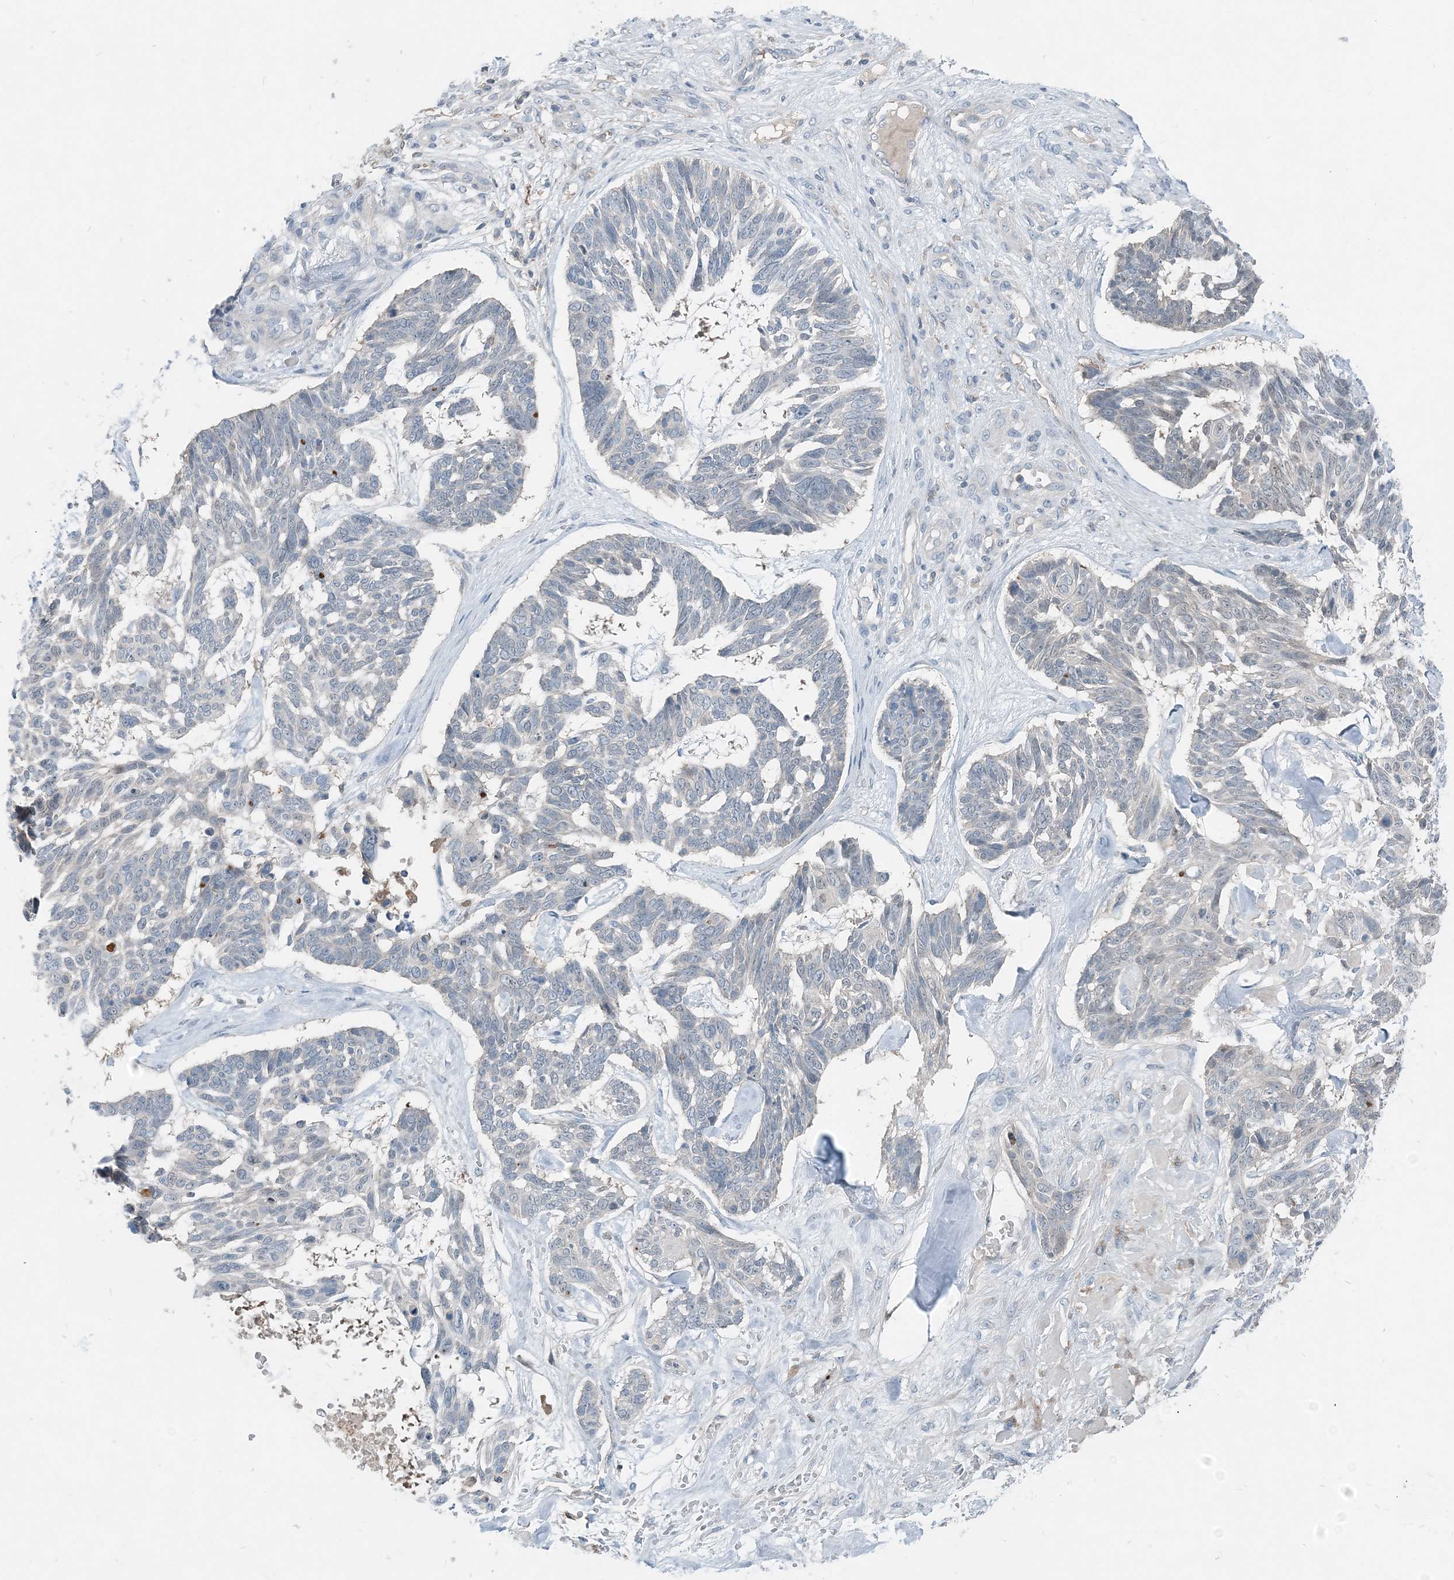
{"staining": {"intensity": "negative", "quantity": "none", "location": "none"}, "tissue": "skin cancer", "cell_type": "Tumor cells", "image_type": "cancer", "snomed": [{"axis": "morphology", "description": "Basal cell carcinoma"}, {"axis": "topography", "description": "Skin"}], "caption": "Immunohistochemistry (IHC) micrograph of neoplastic tissue: human skin basal cell carcinoma stained with DAB (3,3'-diaminobenzidine) demonstrates no significant protein expression in tumor cells.", "gene": "ARMH1", "patient": {"sex": "male", "age": 88}}